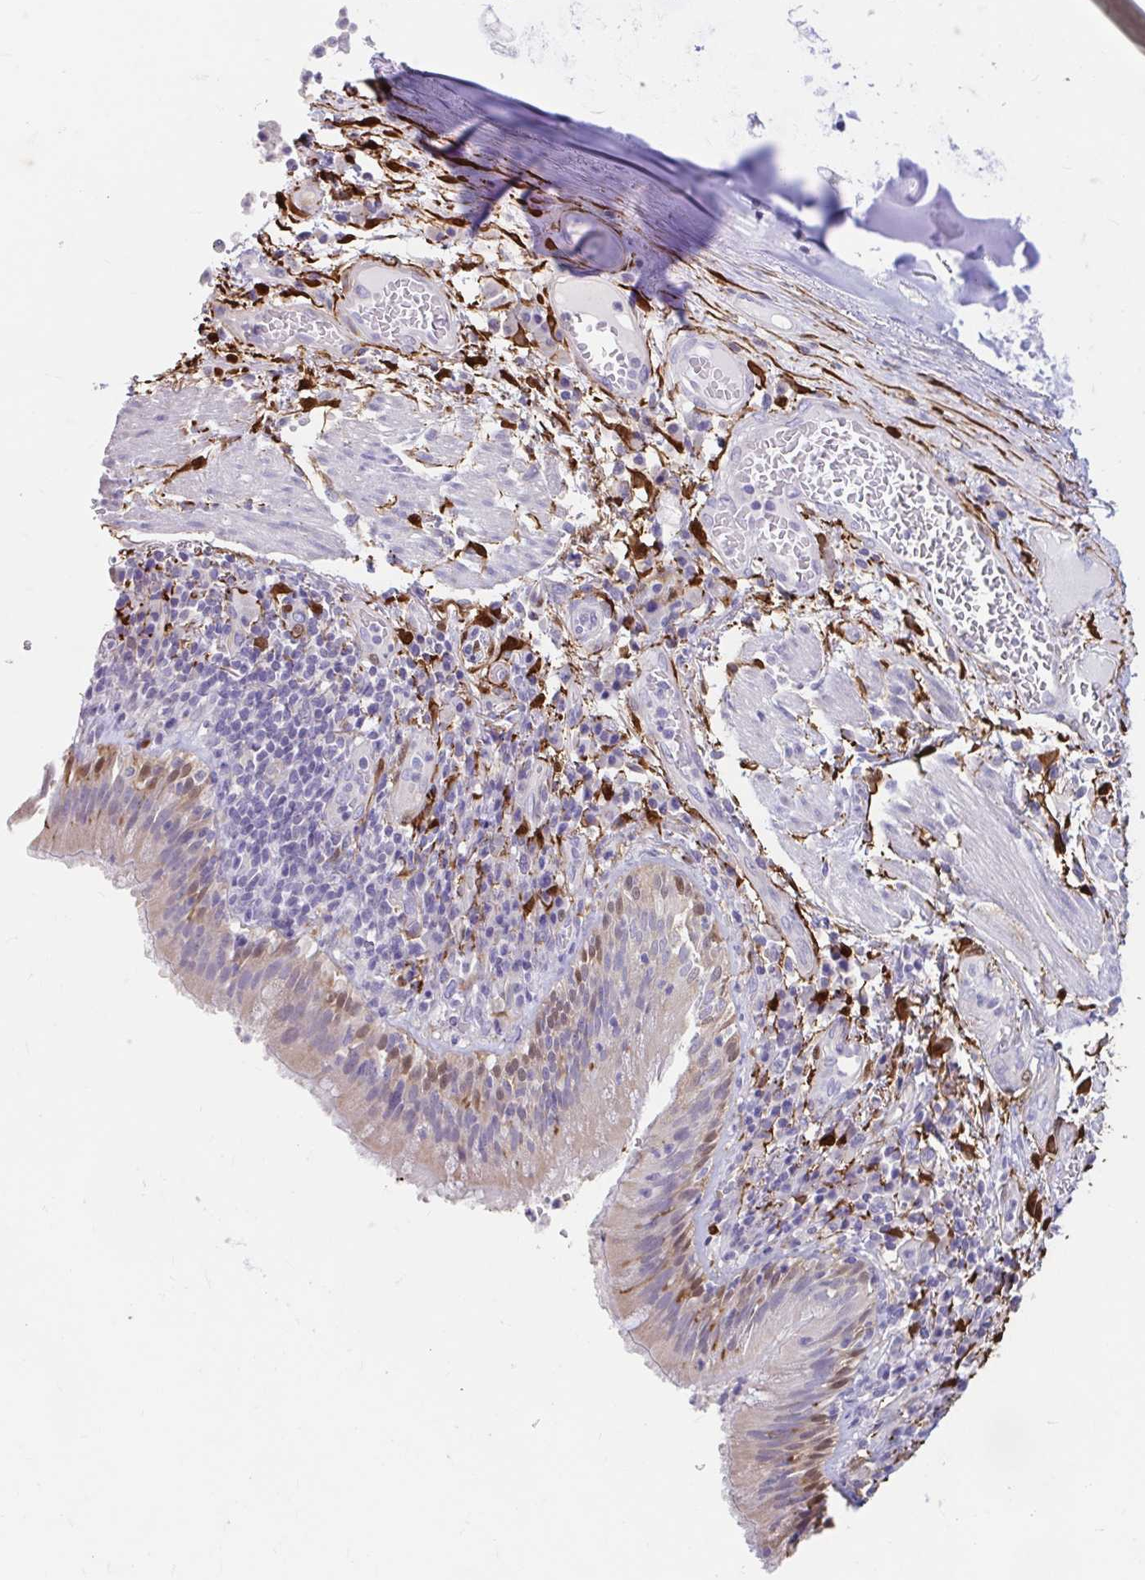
{"staining": {"intensity": "moderate", "quantity": "<25%", "location": "cytoplasmic/membranous"}, "tissue": "bronchus", "cell_type": "Respiratory epithelial cells", "image_type": "normal", "snomed": [{"axis": "morphology", "description": "Normal tissue, NOS"}, {"axis": "topography", "description": "Cartilage tissue"}, {"axis": "topography", "description": "Bronchus"}], "caption": "Immunohistochemical staining of benign human bronchus shows <25% levels of moderate cytoplasmic/membranous protein expression in about <25% of respiratory epithelial cells.", "gene": "ADH1A", "patient": {"sex": "male", "age": 56}}